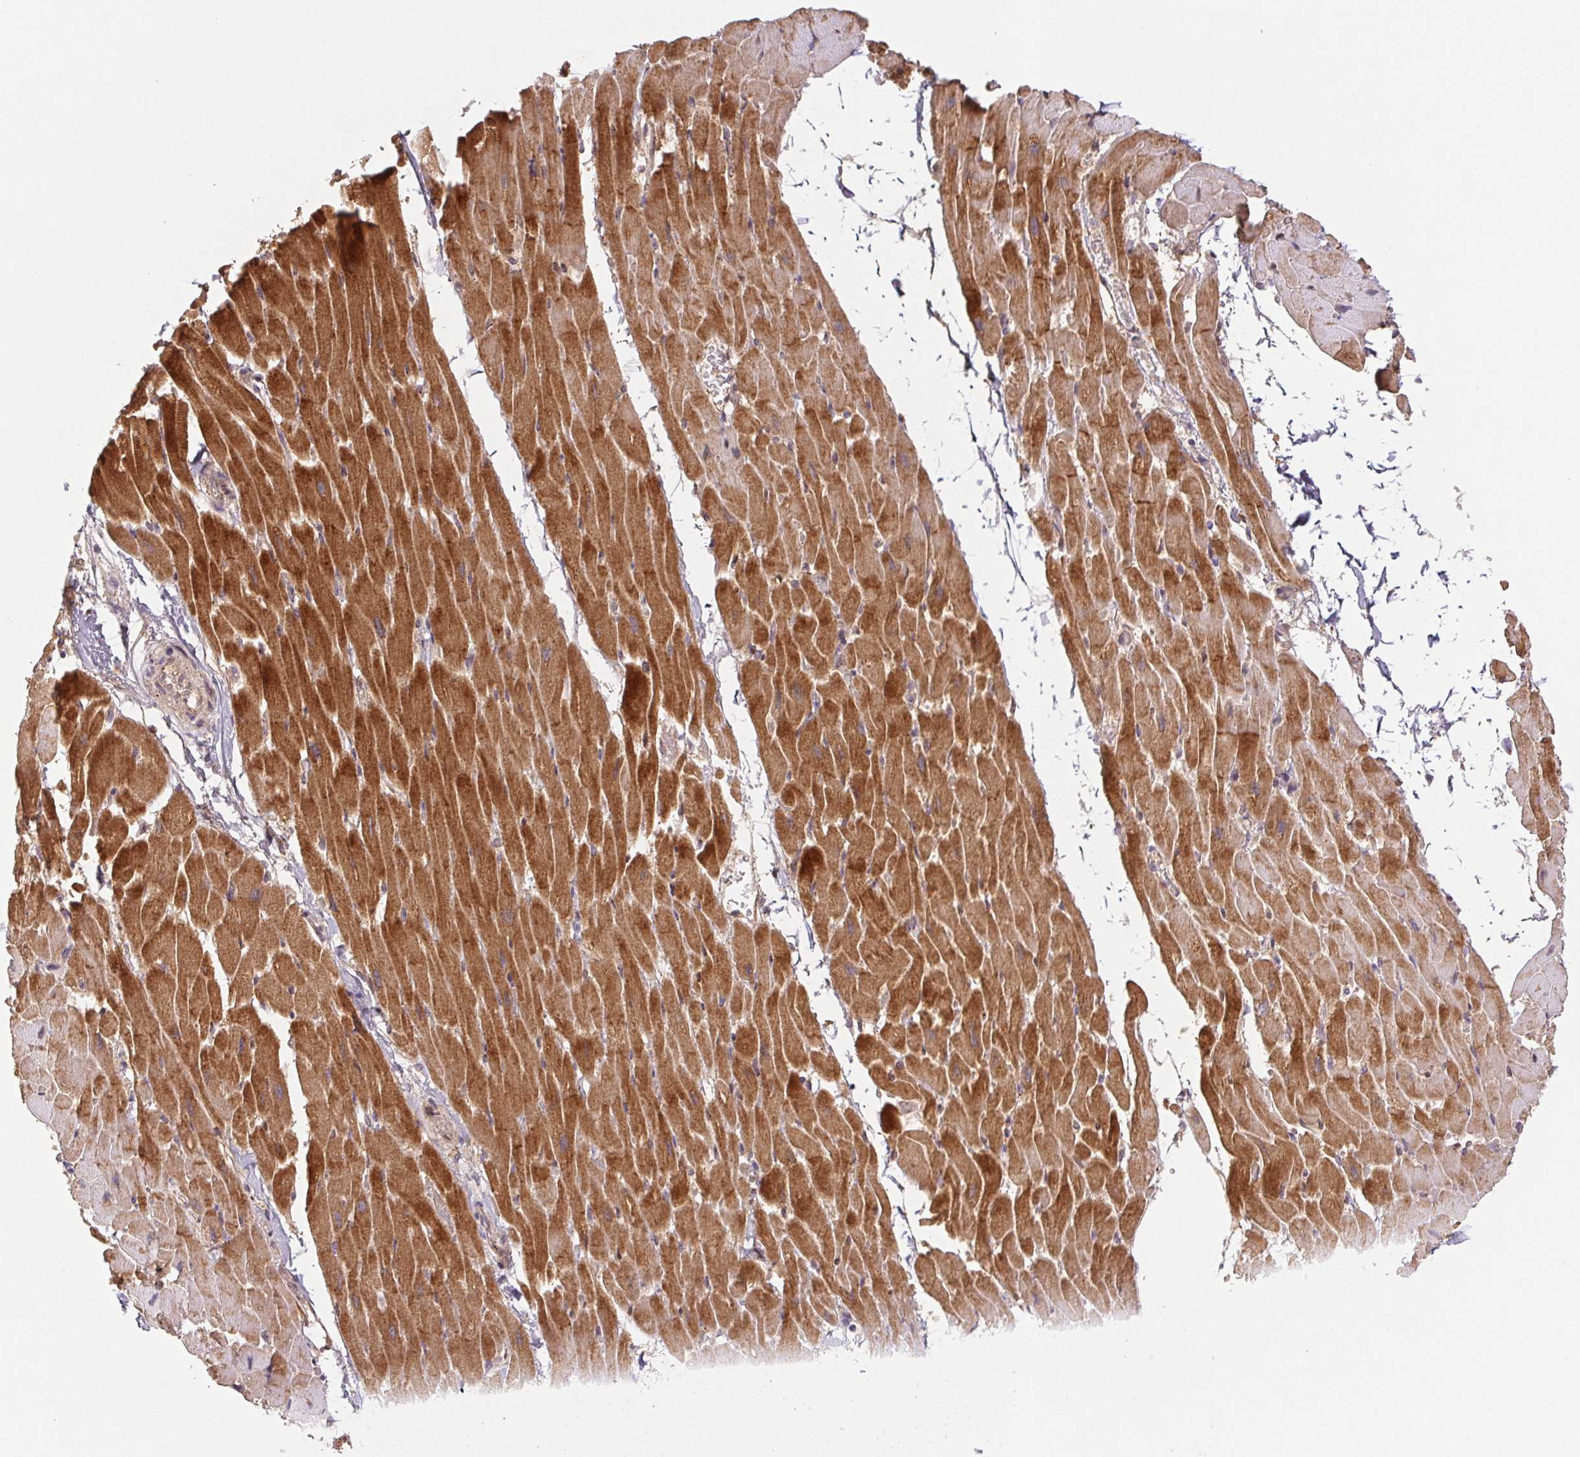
{"staining": {"intensity": "moderate", "quantity": ">75%", "location": "cytoplasmic/membranous"}, "tissue": "heart muscle", "cell_type": "Cardiomyocytes", "image_type": "normal", "snomed": [{"axis": "morphology", "description": "Normal tissue, NOS"}, {"axis": "topography", "description": "Heart"}], "caption": "Protein staining of benign heart muscle shows moderate cytoplasmic/membranous positivity in approximately >75% of cardiomyocytes. (Brightfield microscopy of DAB IHC at high magnification).", "gene": "MTHFD1L", "patient": {"sex": "male", "age": 37}}